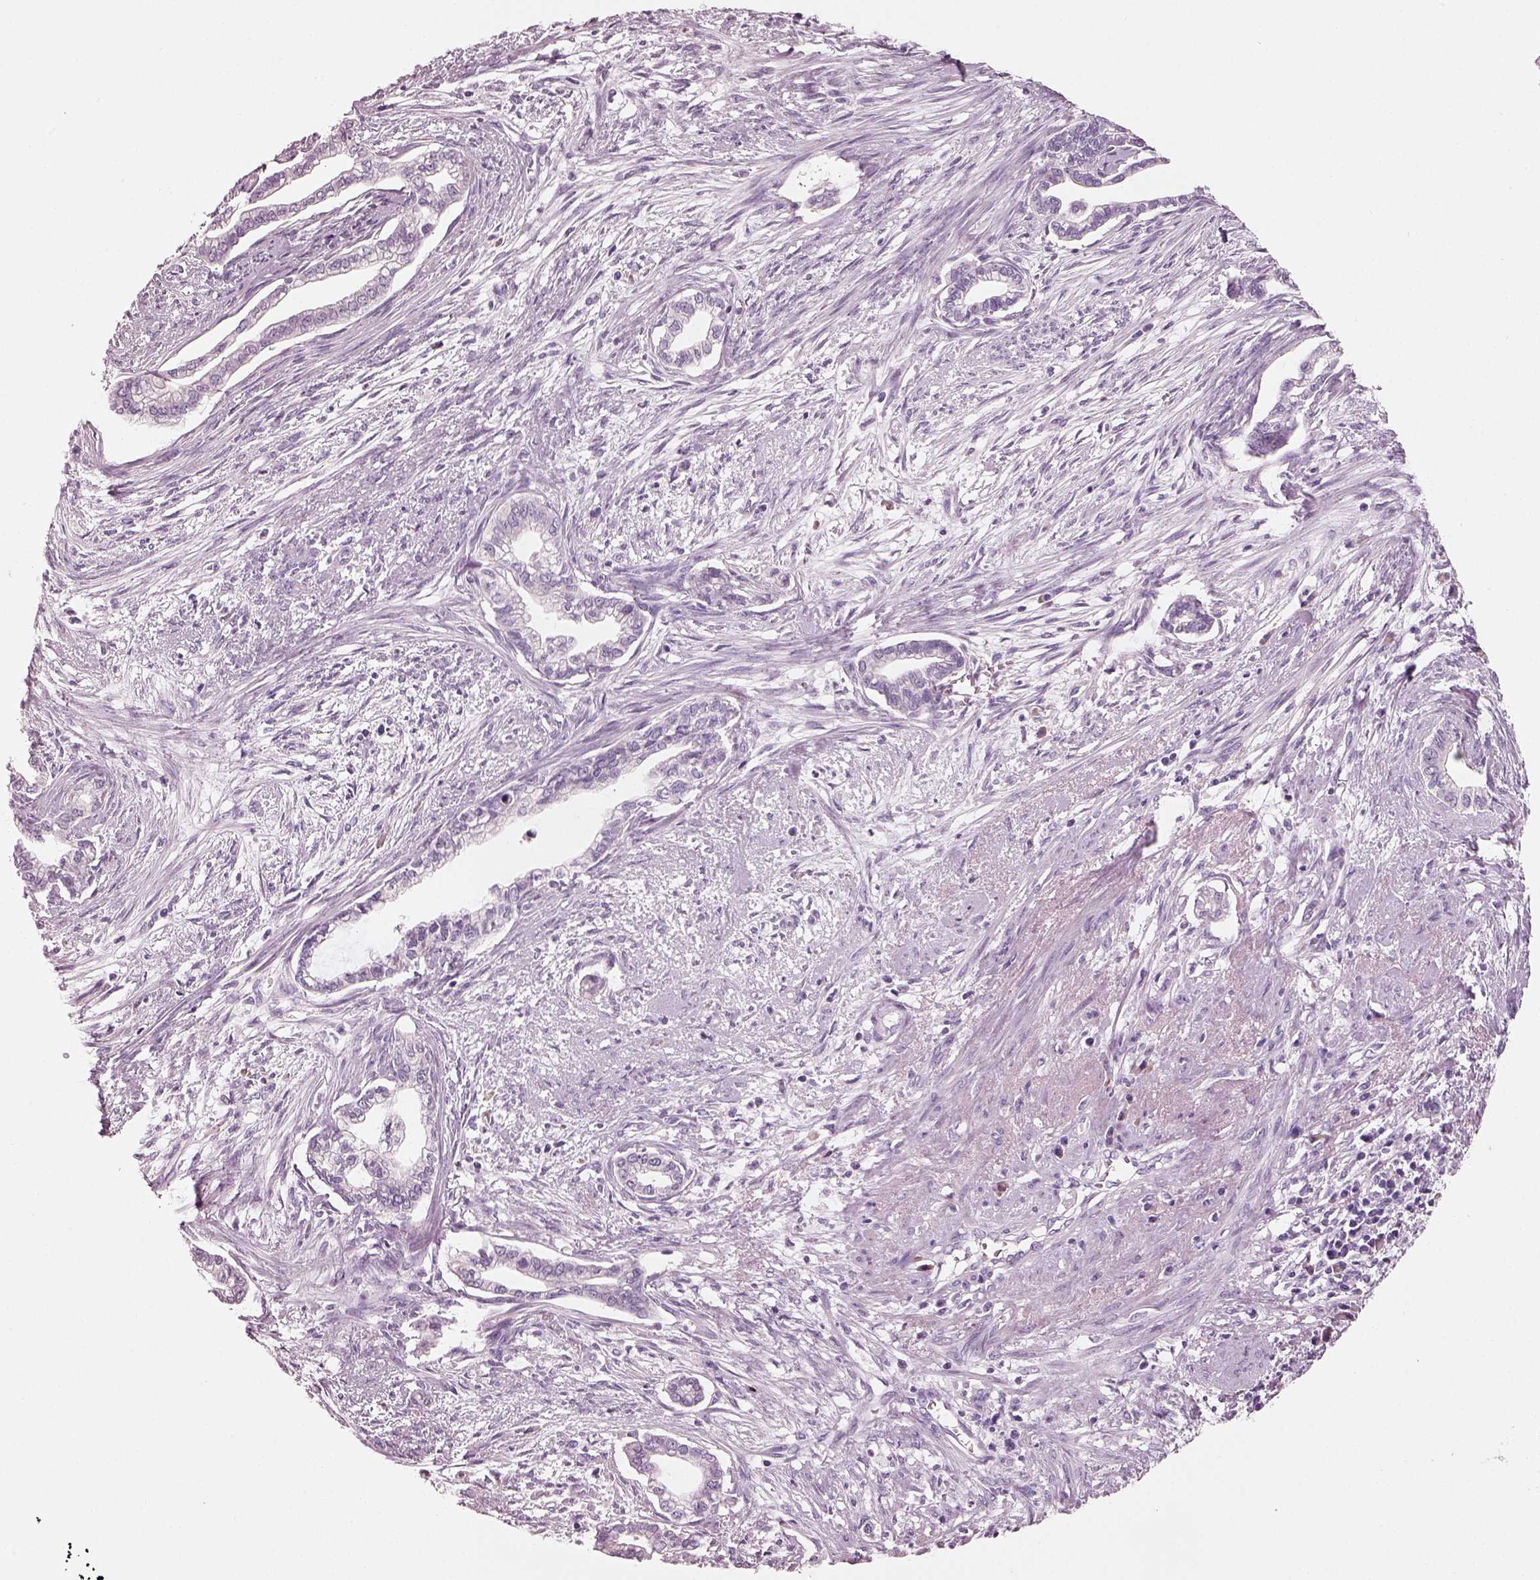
{"staining": {"intensity": "negative", "quantity": "none", "location": "none"}, "tissue": "cervical cancer", "cell_type": "Tumor cells", "image_type": "cancer", "snomed": [{"axis": "morphology", "description": "Adenocarcinoma, NOS"}, {"axis": "topography", "description": "Cervix"}], "caption": "Image shows no protein expression in tumor cells of adenocarcinoma (cervical) tissue. Brightfield microscopy of IHC stained with DAB (brown) and hematoxylin (blue), captured at high magnification.", "gene": "SLC27A2", "patient": {"sex": "female", "age": 62}}